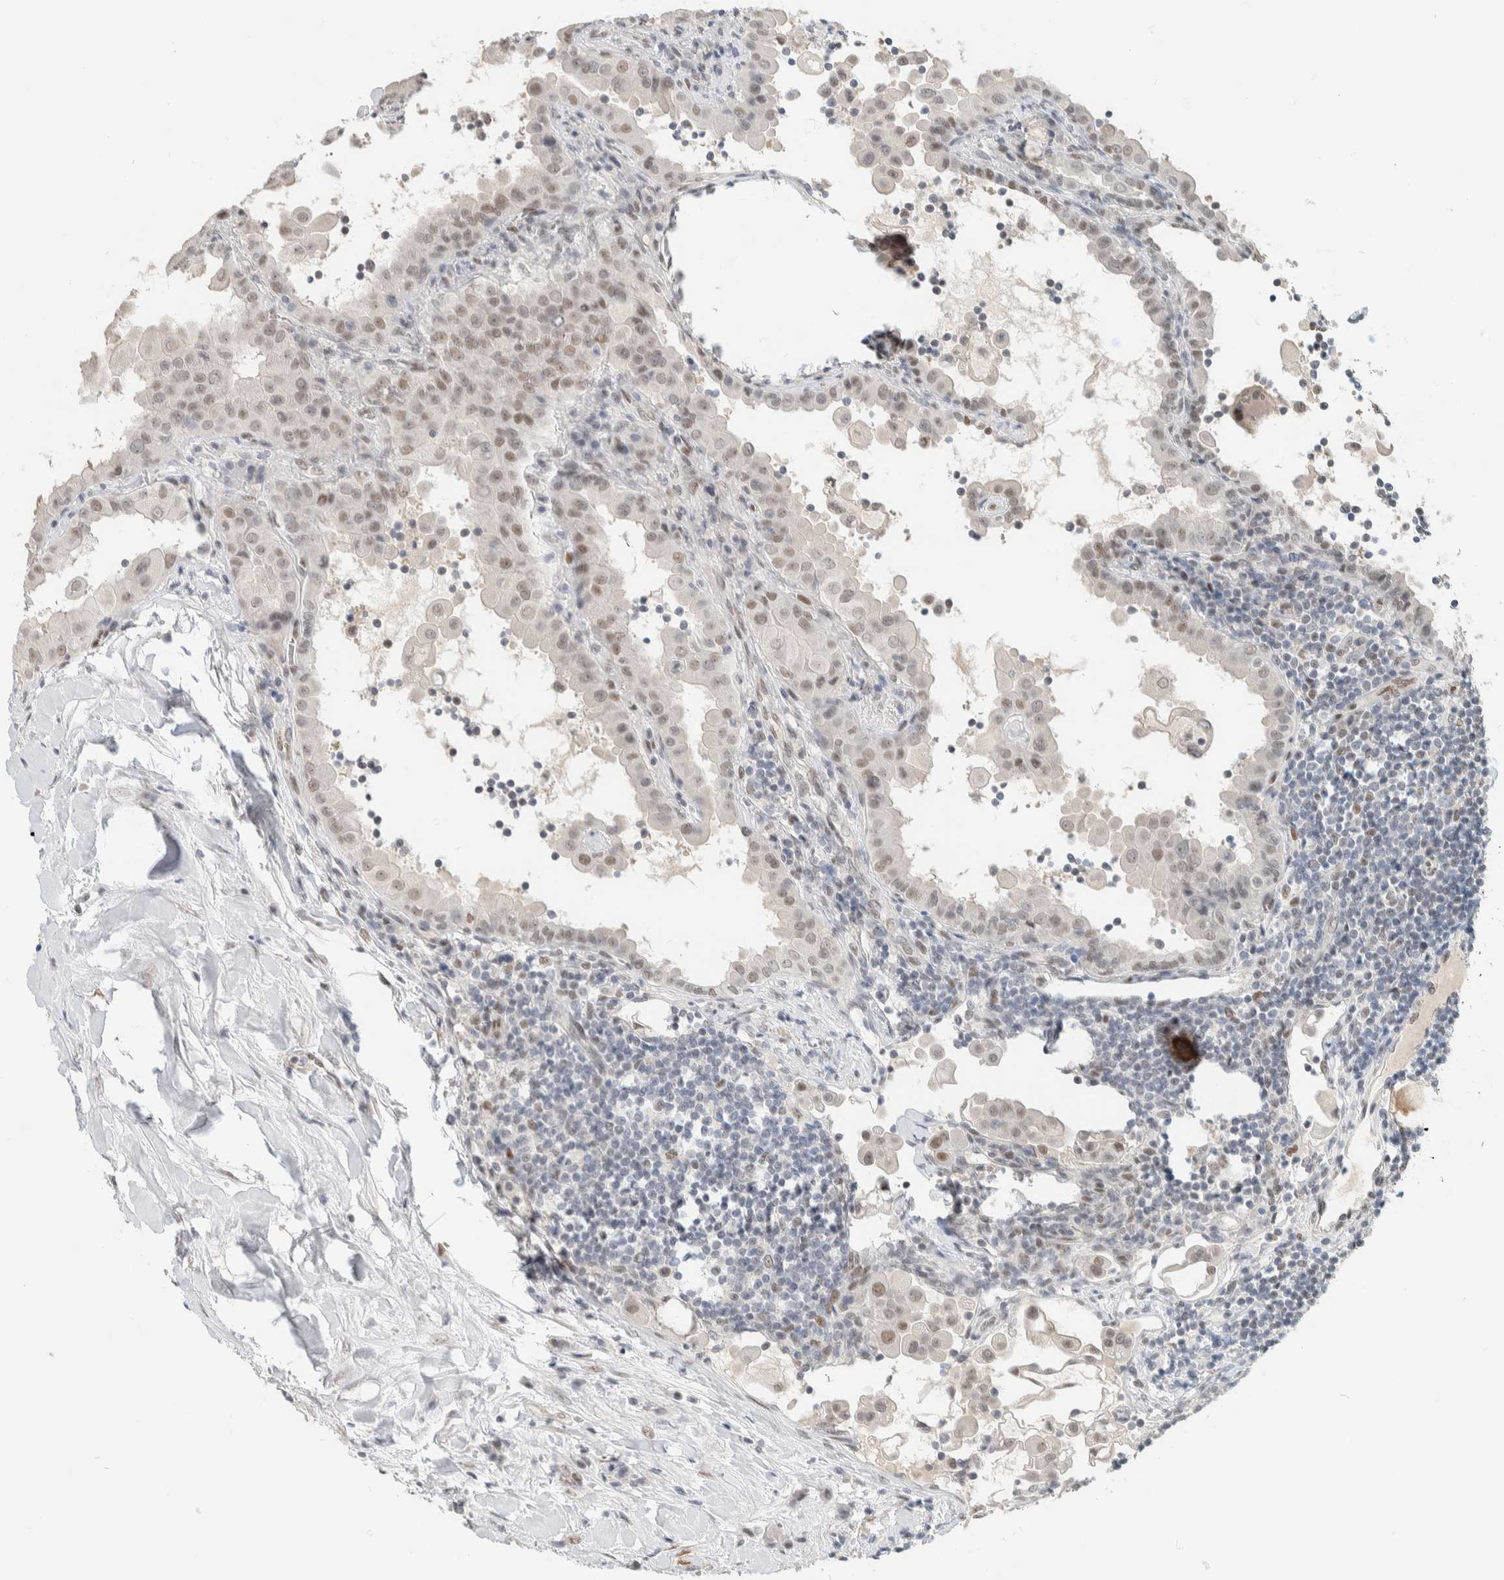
{"staining": {"intensity": "weak", "quantity": ">75%", "location": "nuclear"}, "tissue": "thyroid cancer", "cell_type": "Tumor cells", "image_type": "cancer", "snomed": [{"axis": "morphology", "description": "Papillary adenocarcinoma, NOS"}, {"axis": "topography", "description": "Thyroid gland"}], "caption": "Thyroid papillary adenocarcinoma was stained to show a protein in brown. There is low levels of weak nuclear staining in approximately >75% of tumor cells. Using DAB (3,3'-diaminobenzidine) (brown) and hematoxylin (blue) stains, captured at high magnification using brightfield microscopy.", "gene": "PUS7", "patient": {"sex": "male", "age": 33}}